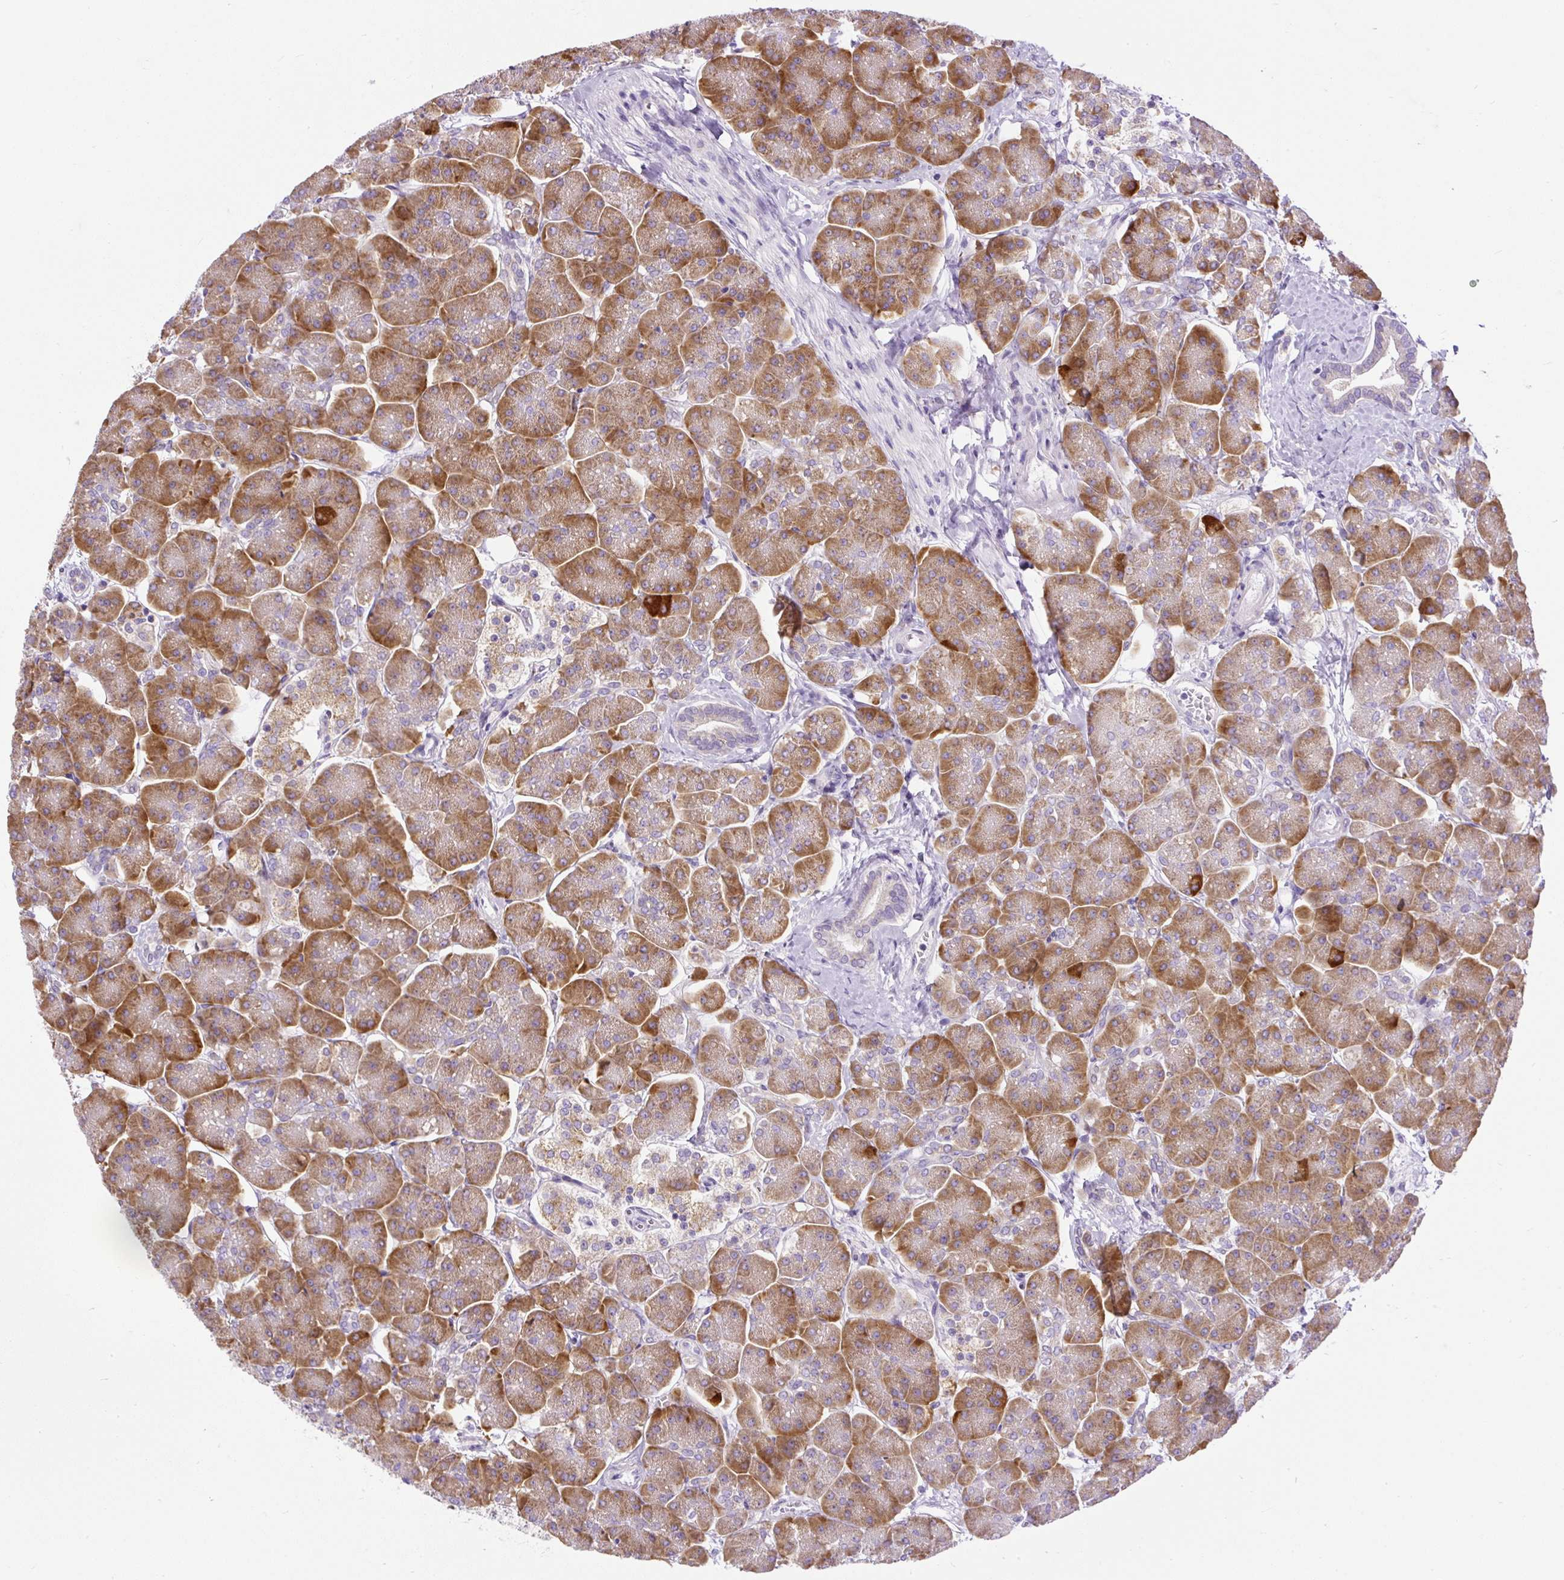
{"staining": {"intensity": "moderate", "quantity": ">75%", "location": "cytoplasmic/membranous"}, "tissue": "pancreas", "cell_type": "Exocrine glandular cells", "image_type": "normal", "snomed": [{"axis": "morphology", "description": "Normal tissue, NOS"}, {"axis": "topography", "description": "Pancreas"}, {"axis": "topography", "description": "Peripheral nerve tissue"}], "caption": "Unremarkable pancreas reveals moderate cytoplasmic/membranous expression in about >75% of exocrine glandular cells.", "gene": "SYBU", "patient": {"sex": "male", "age": 54}}